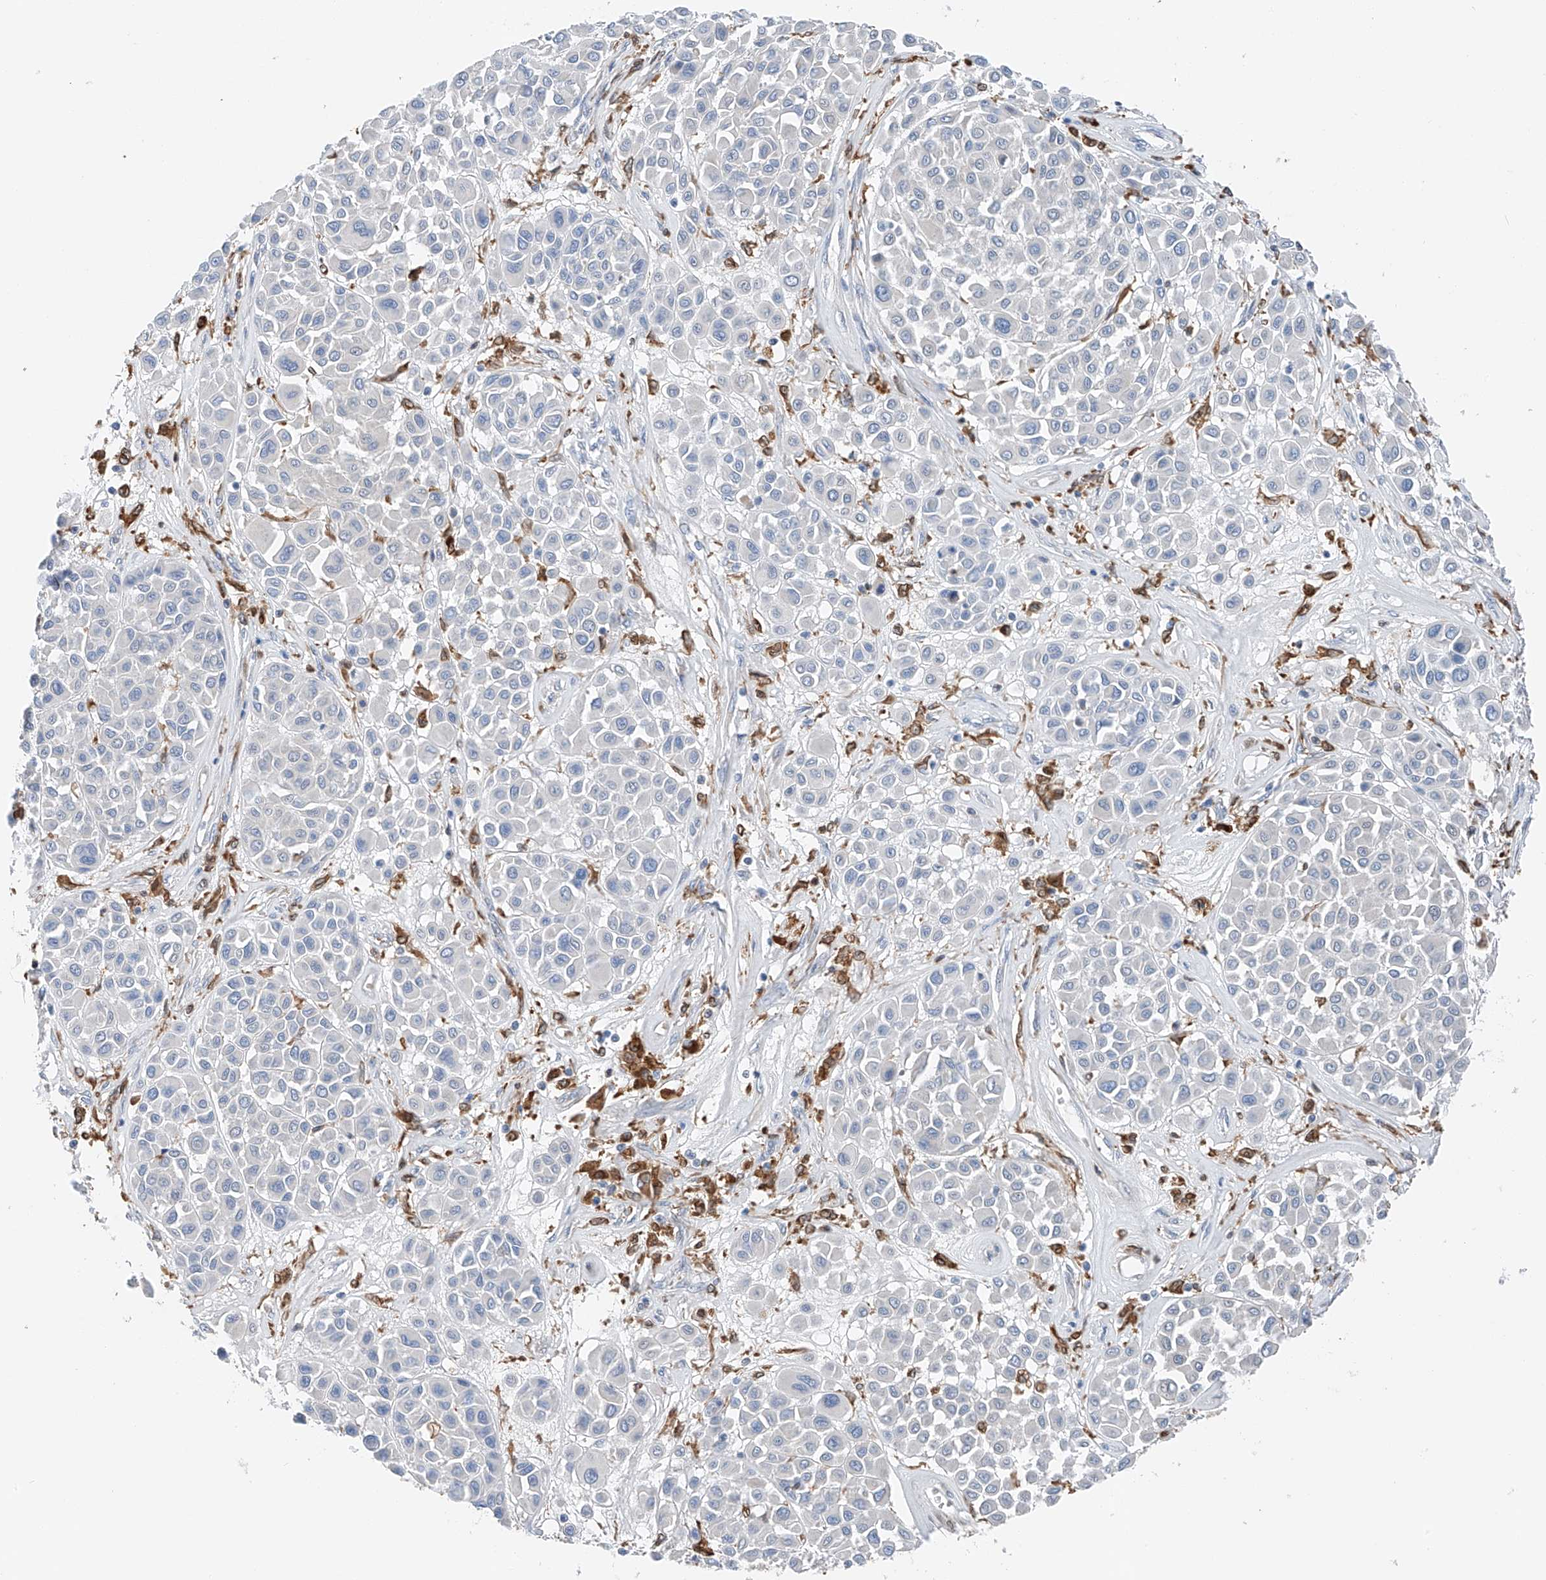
{"staining": {"intensity": "negative", "quantity": "none", "location": "none"}, "tissue": "melanoma", "cell_type": "Tumor cells", "image_type": "cancer", "snomed": [{"axis": "morphology", "description": "Malignant melanoma, Metastatic site"}, {"axis": "topography", "description": "Soft tissue"}], "caption": "A histopathology image of melanoma stained for a protein demonstrates no brown staining in tumor cells.", "gene": "TBXAS1", "patient": {"sex": "male", "age": 41}}